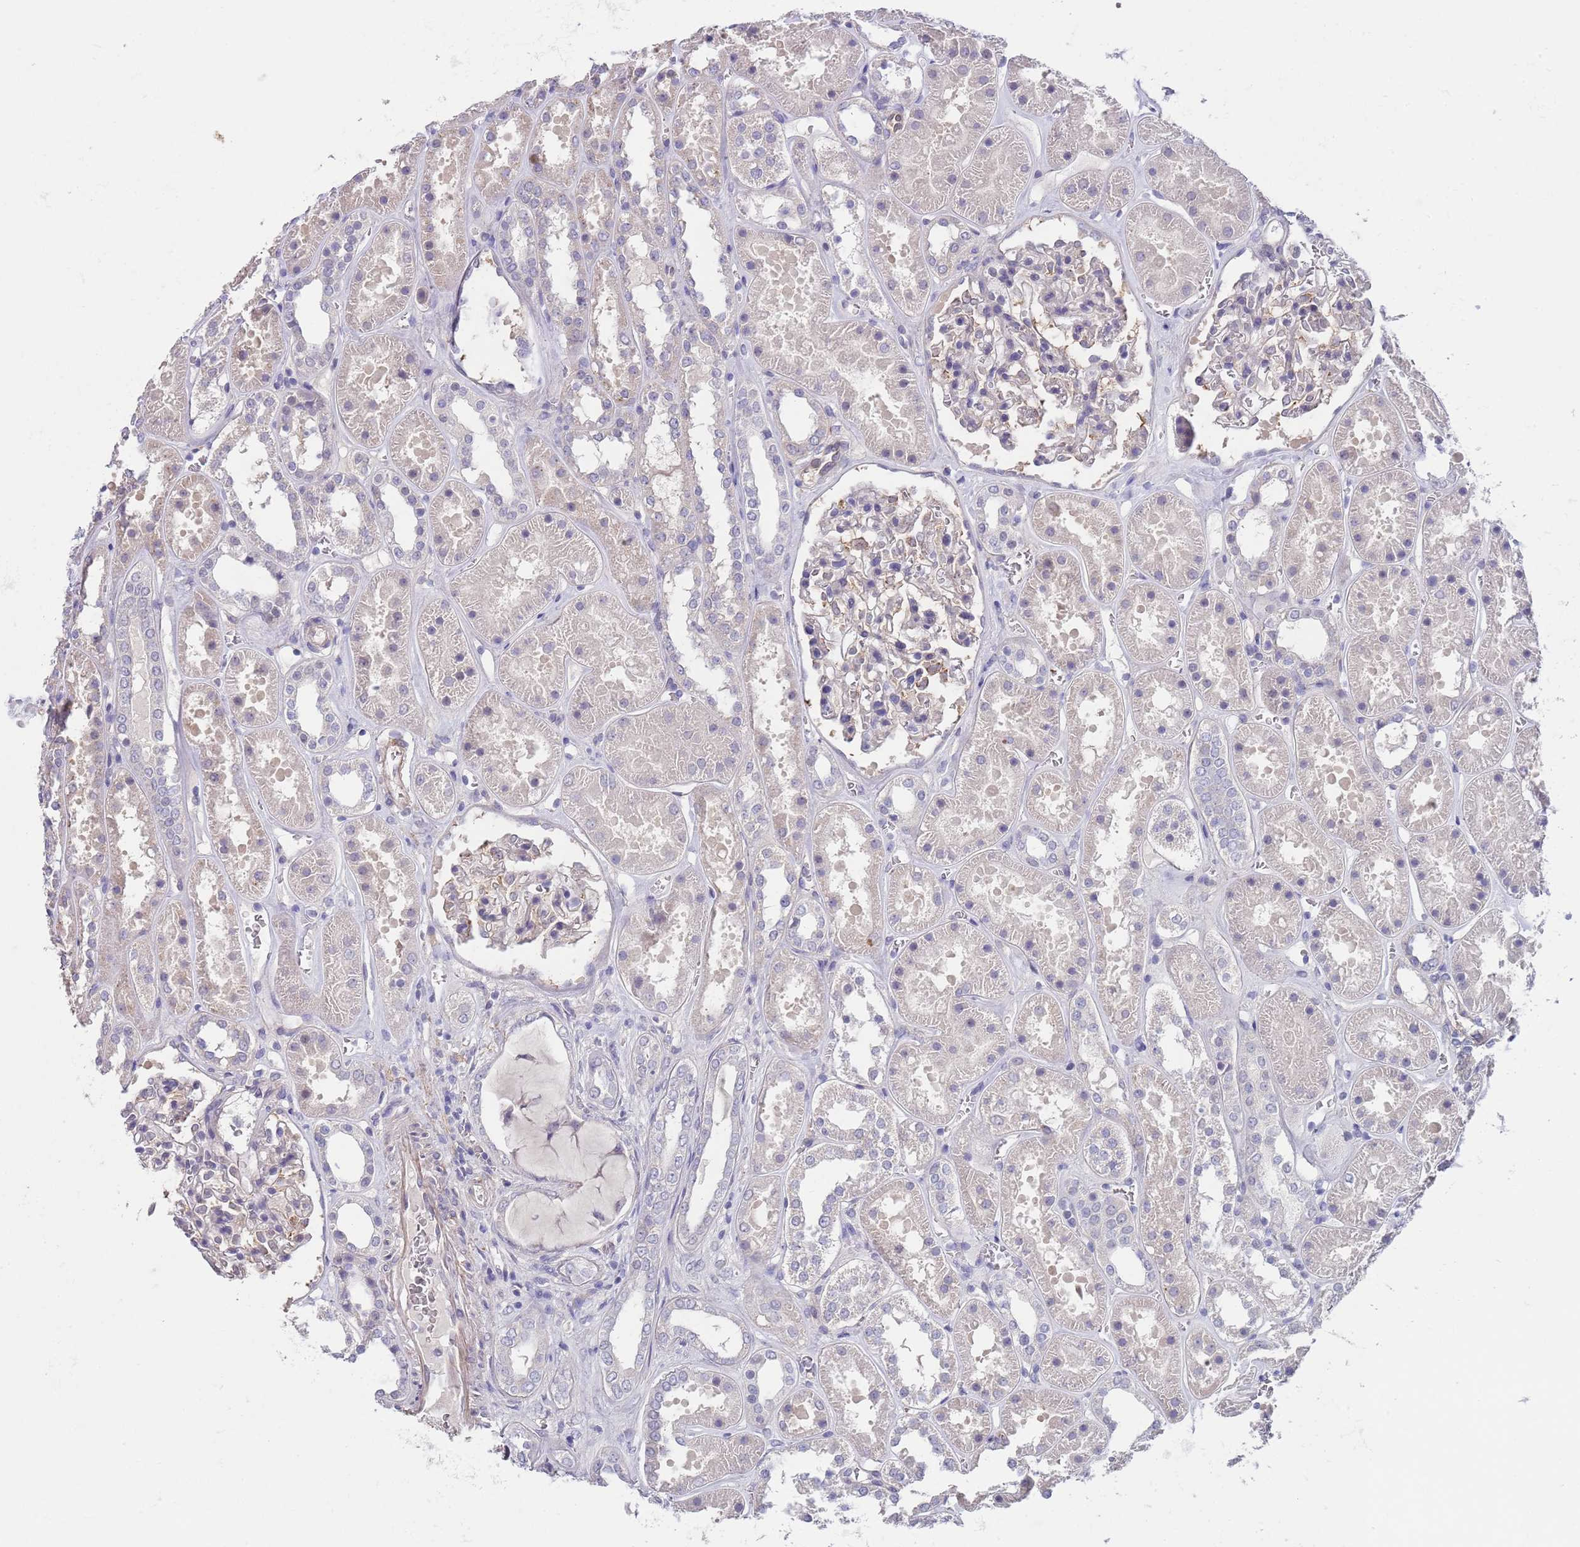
{"staining": {"intensity": "negative", "quantity": "none", "location": "none"}, "tissue": "kidney", "cell_type": "Cells in glomeruli", "image_type": "normal", "snomed": [{"axis": "morphology", "description": "Normal tissue, NOS"}, {"axis": "topography", "description": "Kidney"}], "caption": "High power microscopy image of an immunohistochemistry (IHC) micrograph of normal kidney, revealing no significant staining in cells in glomeruli. (DAB IHC visualized using brightfield microscopy, high magnification).", "gene": "RNF169", "patient": {"sex": "female", "age": 41}}